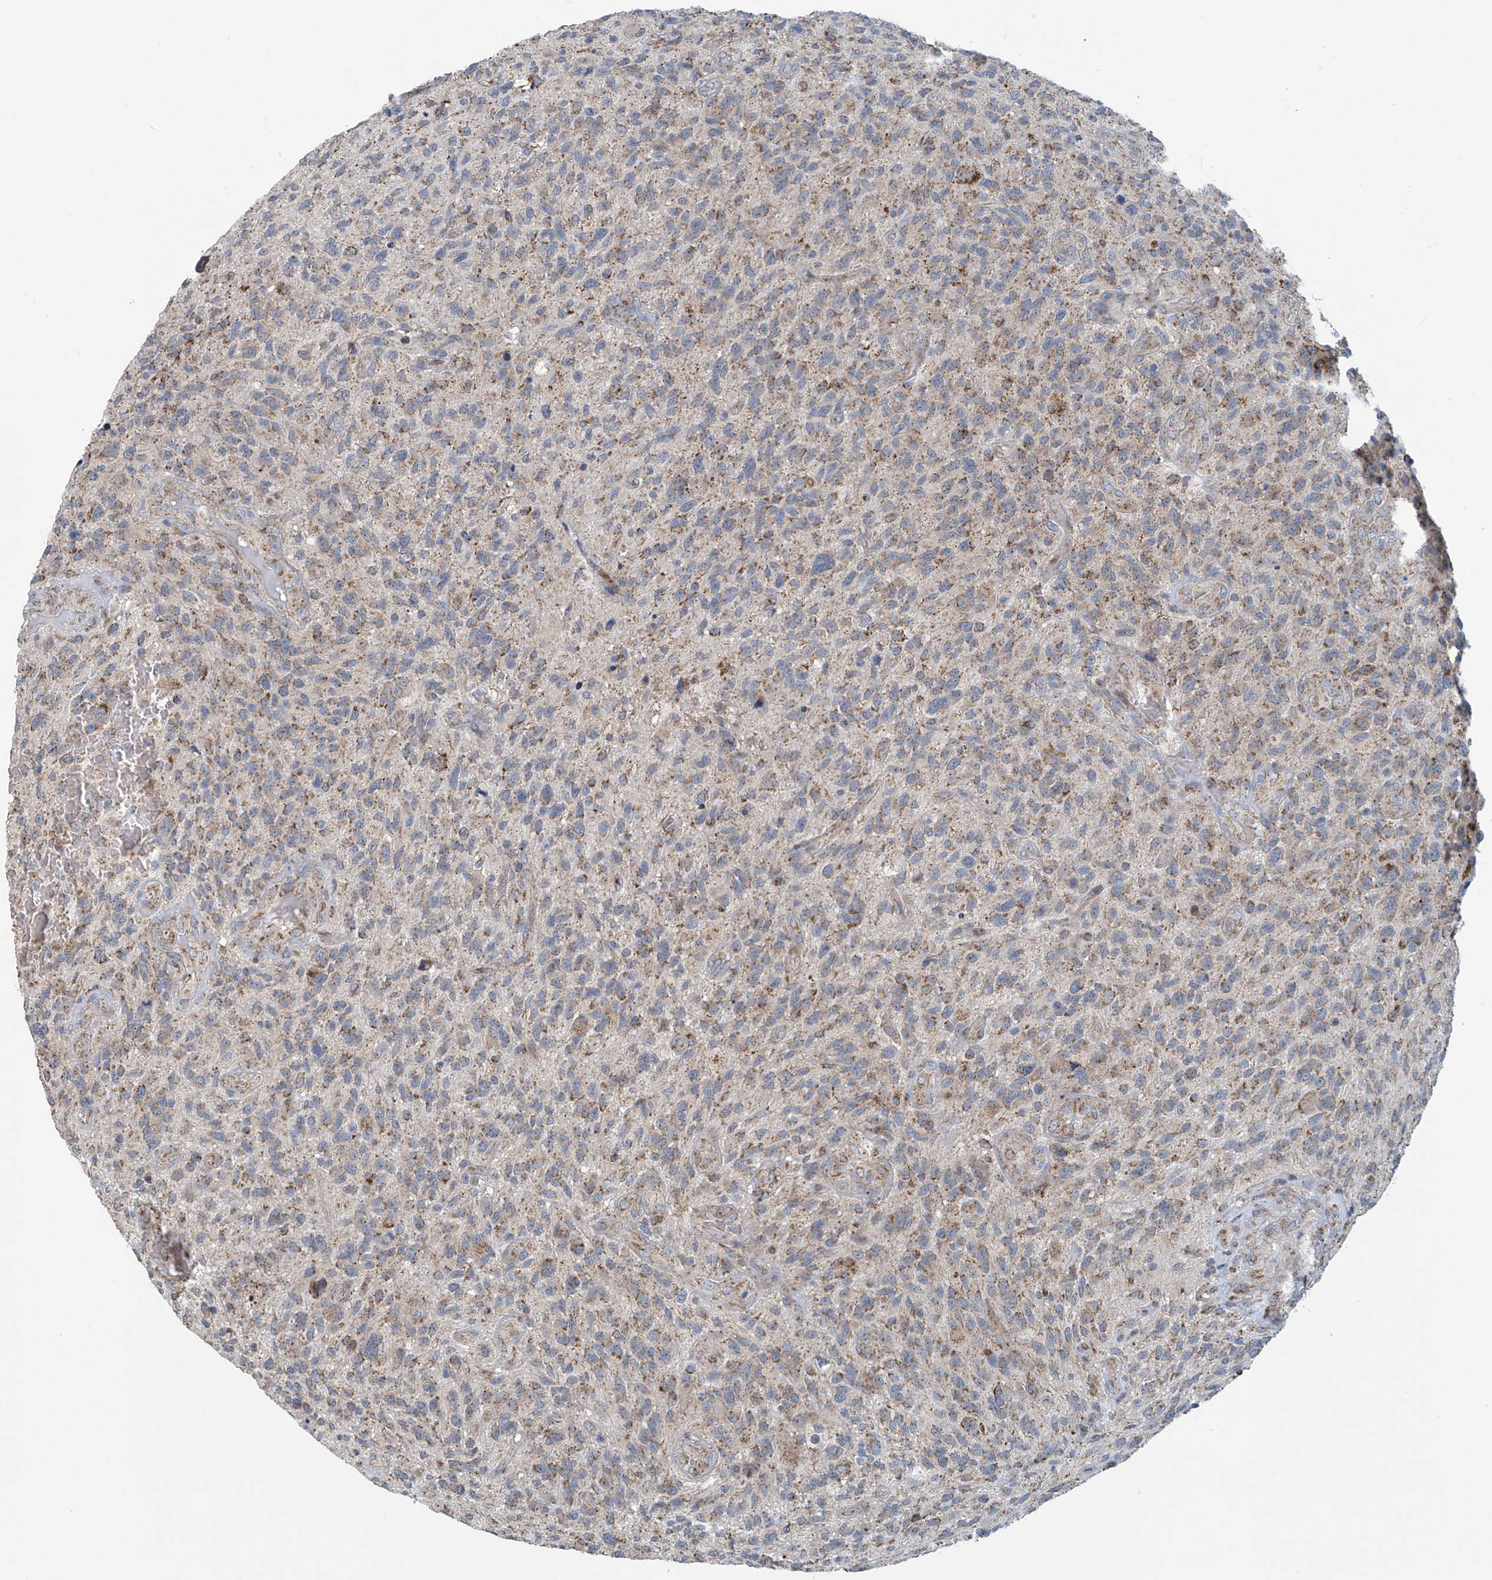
{"staining": {"intensity": "moderate", "quantity": "25%-75%", "location": "cytoplasmic/membranous"}, "tissue": "glioma", "cell_type": "Tumor cells", "image_type": "cancer", "snomed": [{"axis": "morphology", "description": "Glioma, malignant, High grade"}, {"axis": "topography", "description": "Brain"}], "caption": "DAB (3,3'-diaminobenzidine) immunohistochemical staining of human malignant glioma (high-grade) demonstrates moderate cytoplasmic/membranous protein positivity in approximately 25%-75% of tumor cells.", "gene": "COMMD1", "patient": {"sex": "male", "age": 47}}